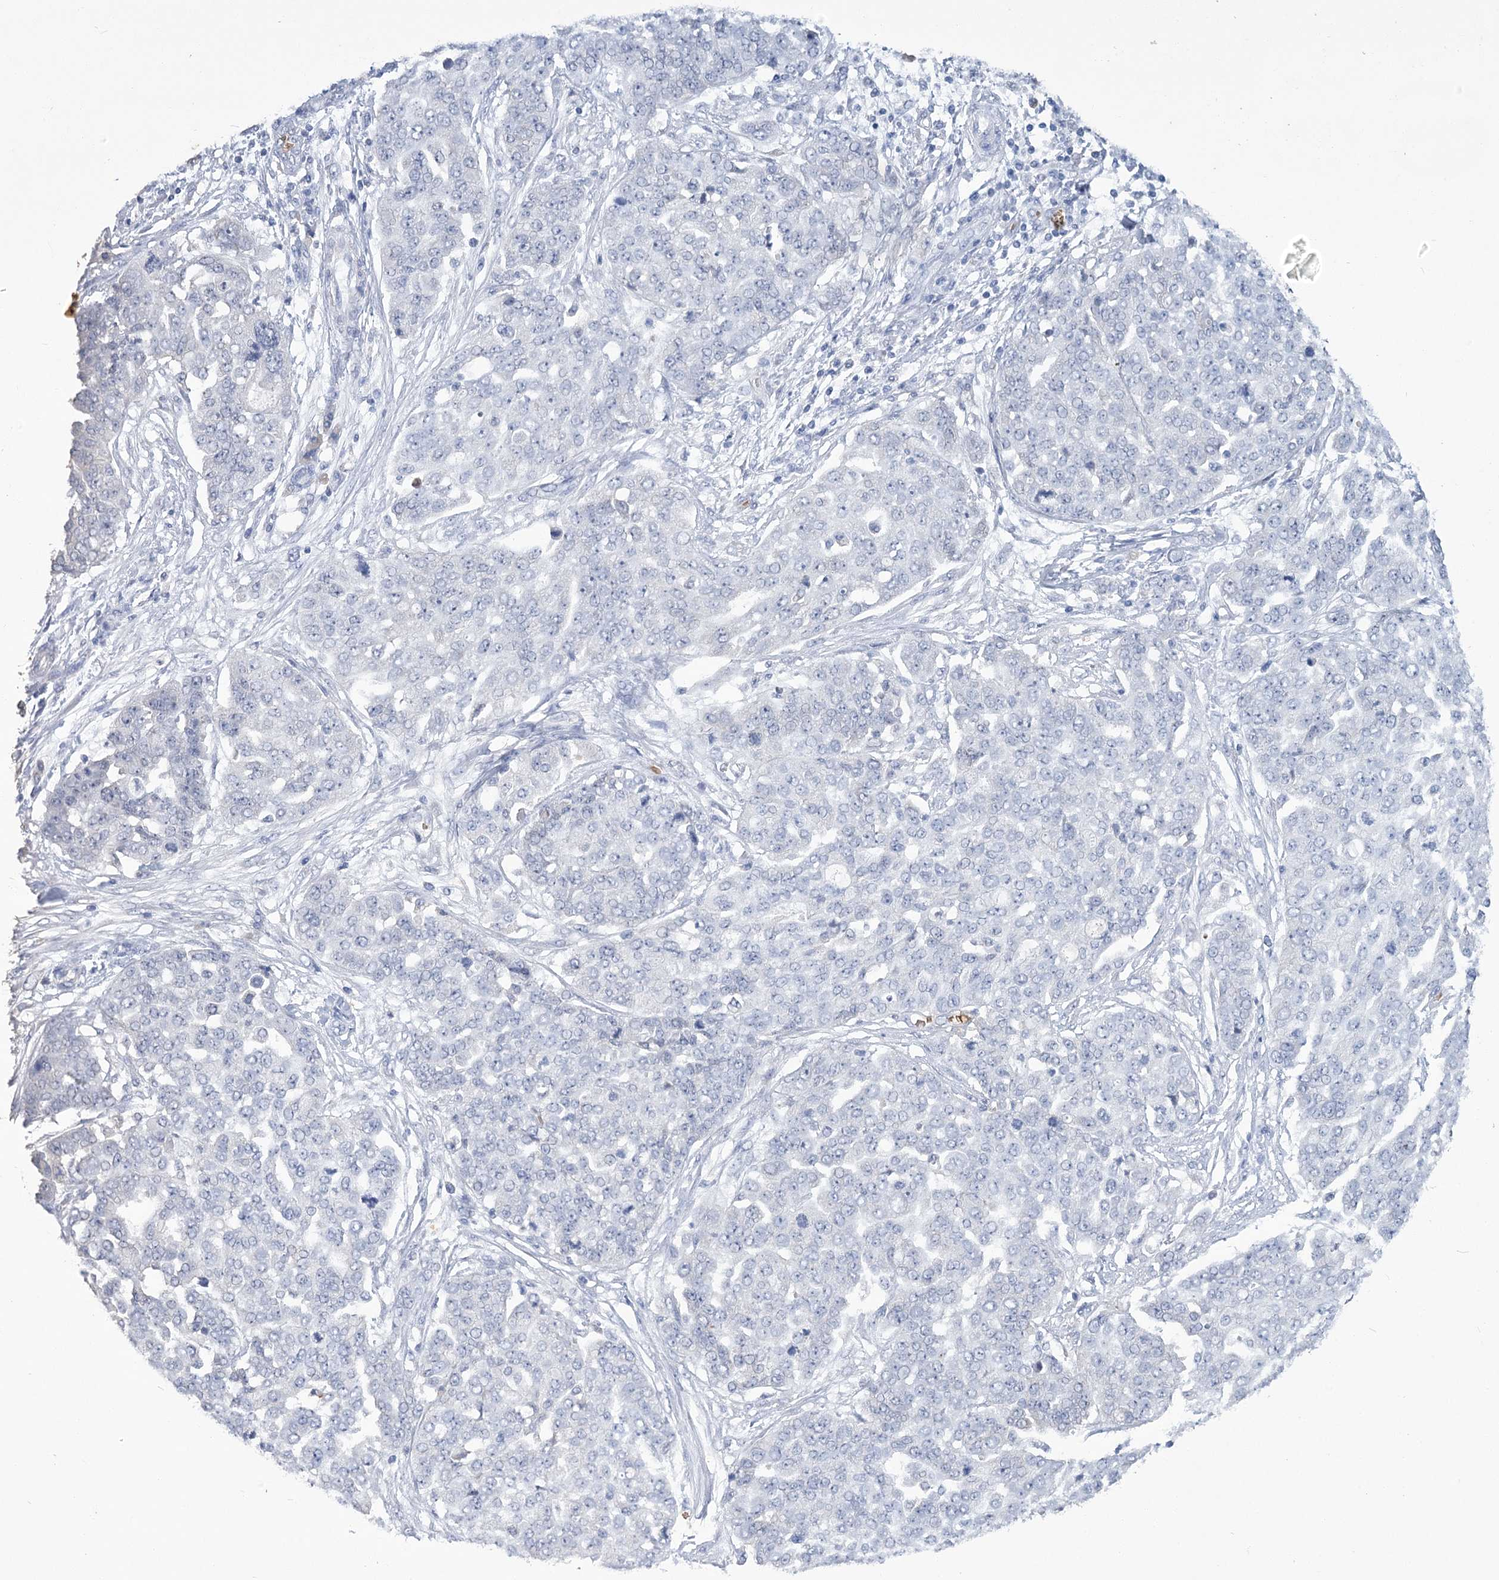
{"staining": {"intensity": "negative", "quantity": "none", "location": "none"}, "tissue": "ovarian cancer", "cell_type": "Tumor cells", "image_type": "cancer", "snomed": [{"axis": "morphology", "description": "Cystadenocarcinoma, serous, NOS"}, {"axis": "topography", "description": "Soft tissue"}, {"axis": "topography", "description": "Ovary"}], "caption": "This is a micrograph of immunohistochemistry staining of ovarian cancer, which shows no staining in tumor cells. (DAB (3,3'-diaminobenzidine) immunohistochemistry (IHC), high magnification).", "gene": "HBA1", "patient": {"sex": "female", "age": 57}}